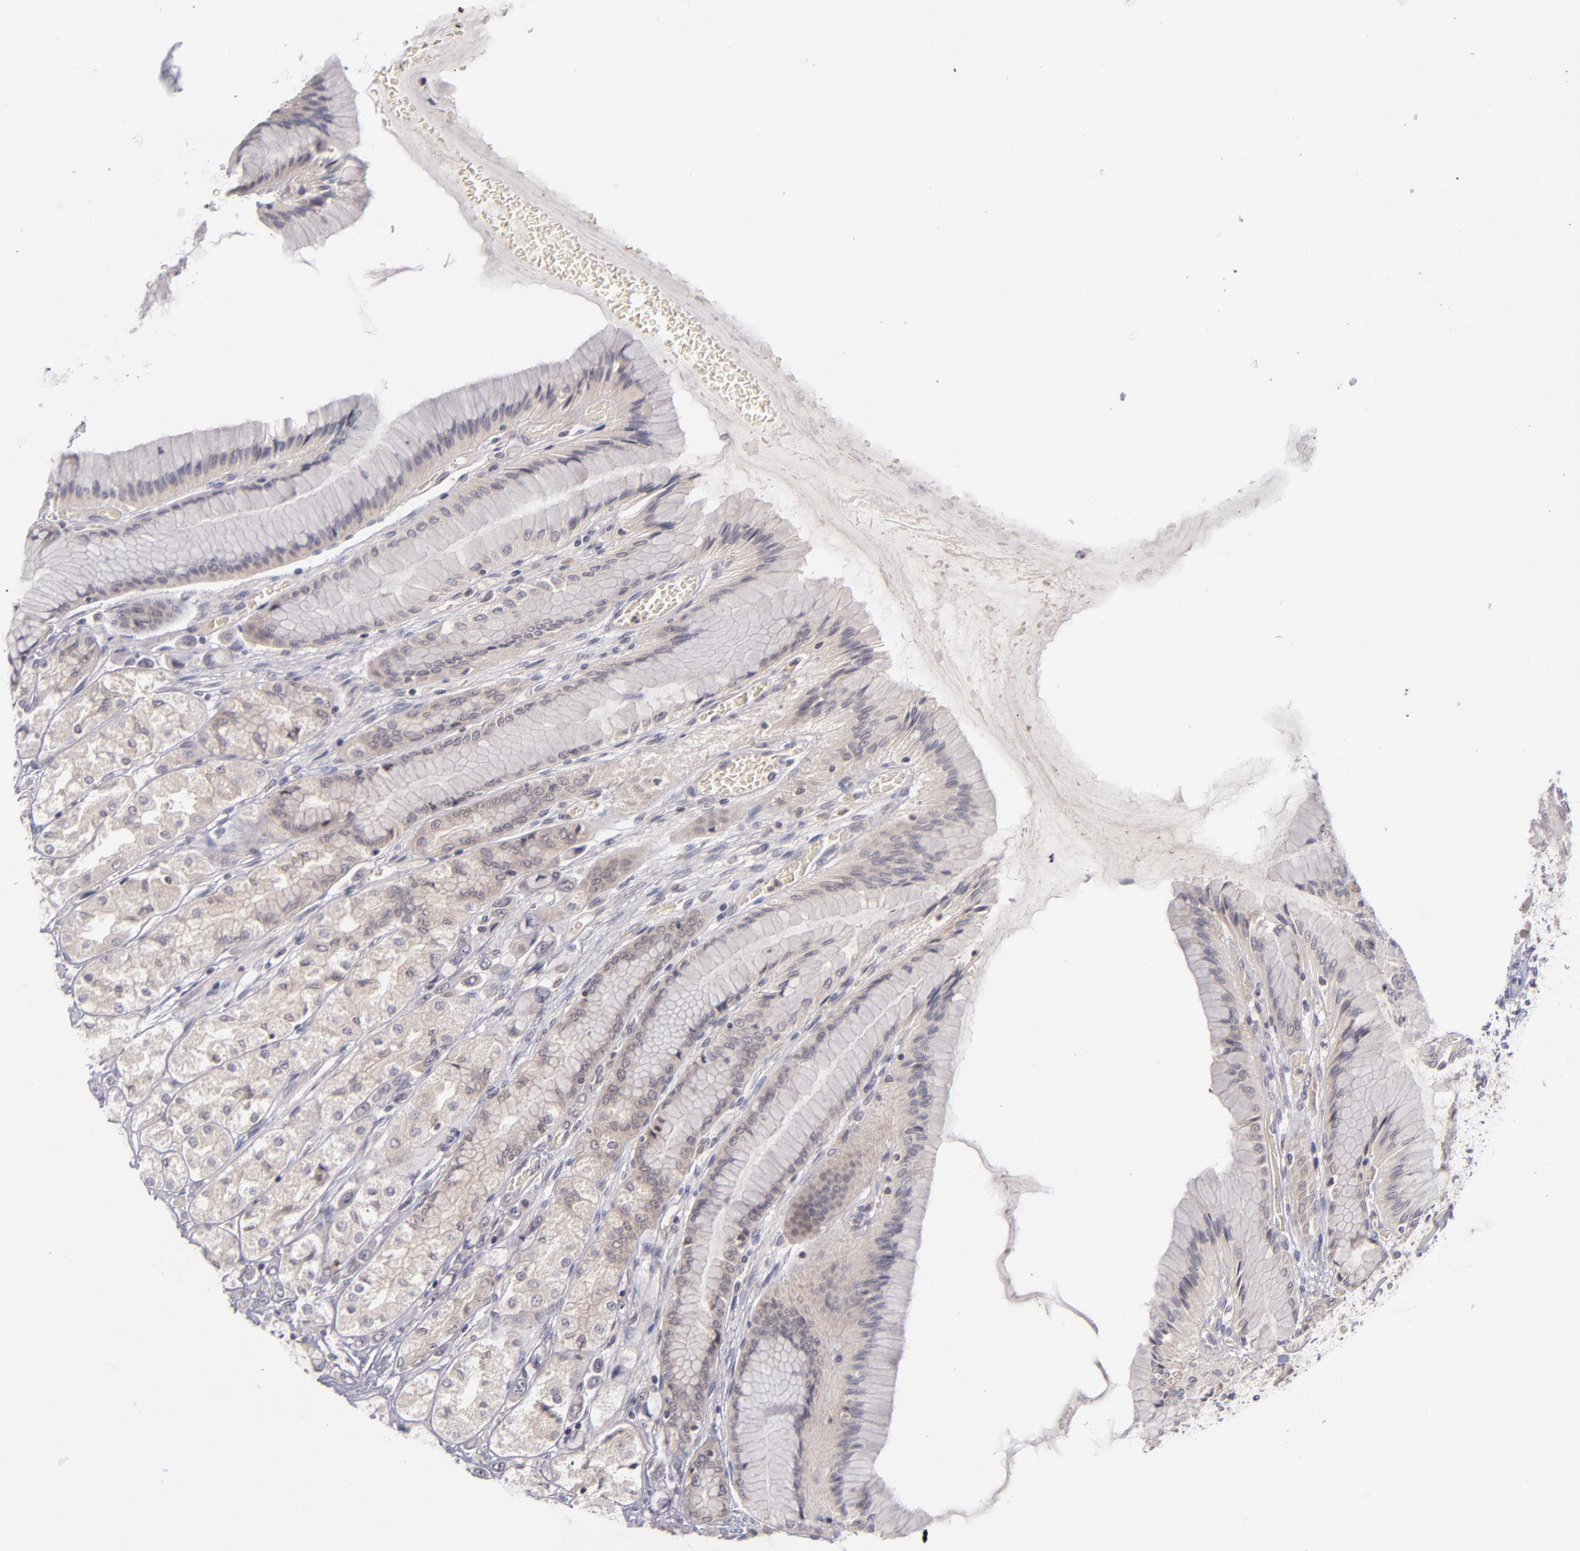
{"staining": {"intensity": "weak", "quantity": ">75%", "location": "cytoplasmic/membranous"}, "tissue": "stomach", "cell_type": "Glandular cells", "image_type": "normal", "snomed": [{"axis": "morphology", "description": "Normal tissue, NOS"}, {"axis": "morphology", "description": "Adenocarcinoma, NOS"}, {"axis": "topography", "description": "Stomach"}, {"axis": "topography", "description": "Stomach, lower"}], "caption": "Benign stomach reveals weak cytoplasmic/membranous staining in approximately >75% of glandular cells Nuclei are stained in blue..", "gene": "TSC2", "patient": {"sex": "female", "age": 65}}